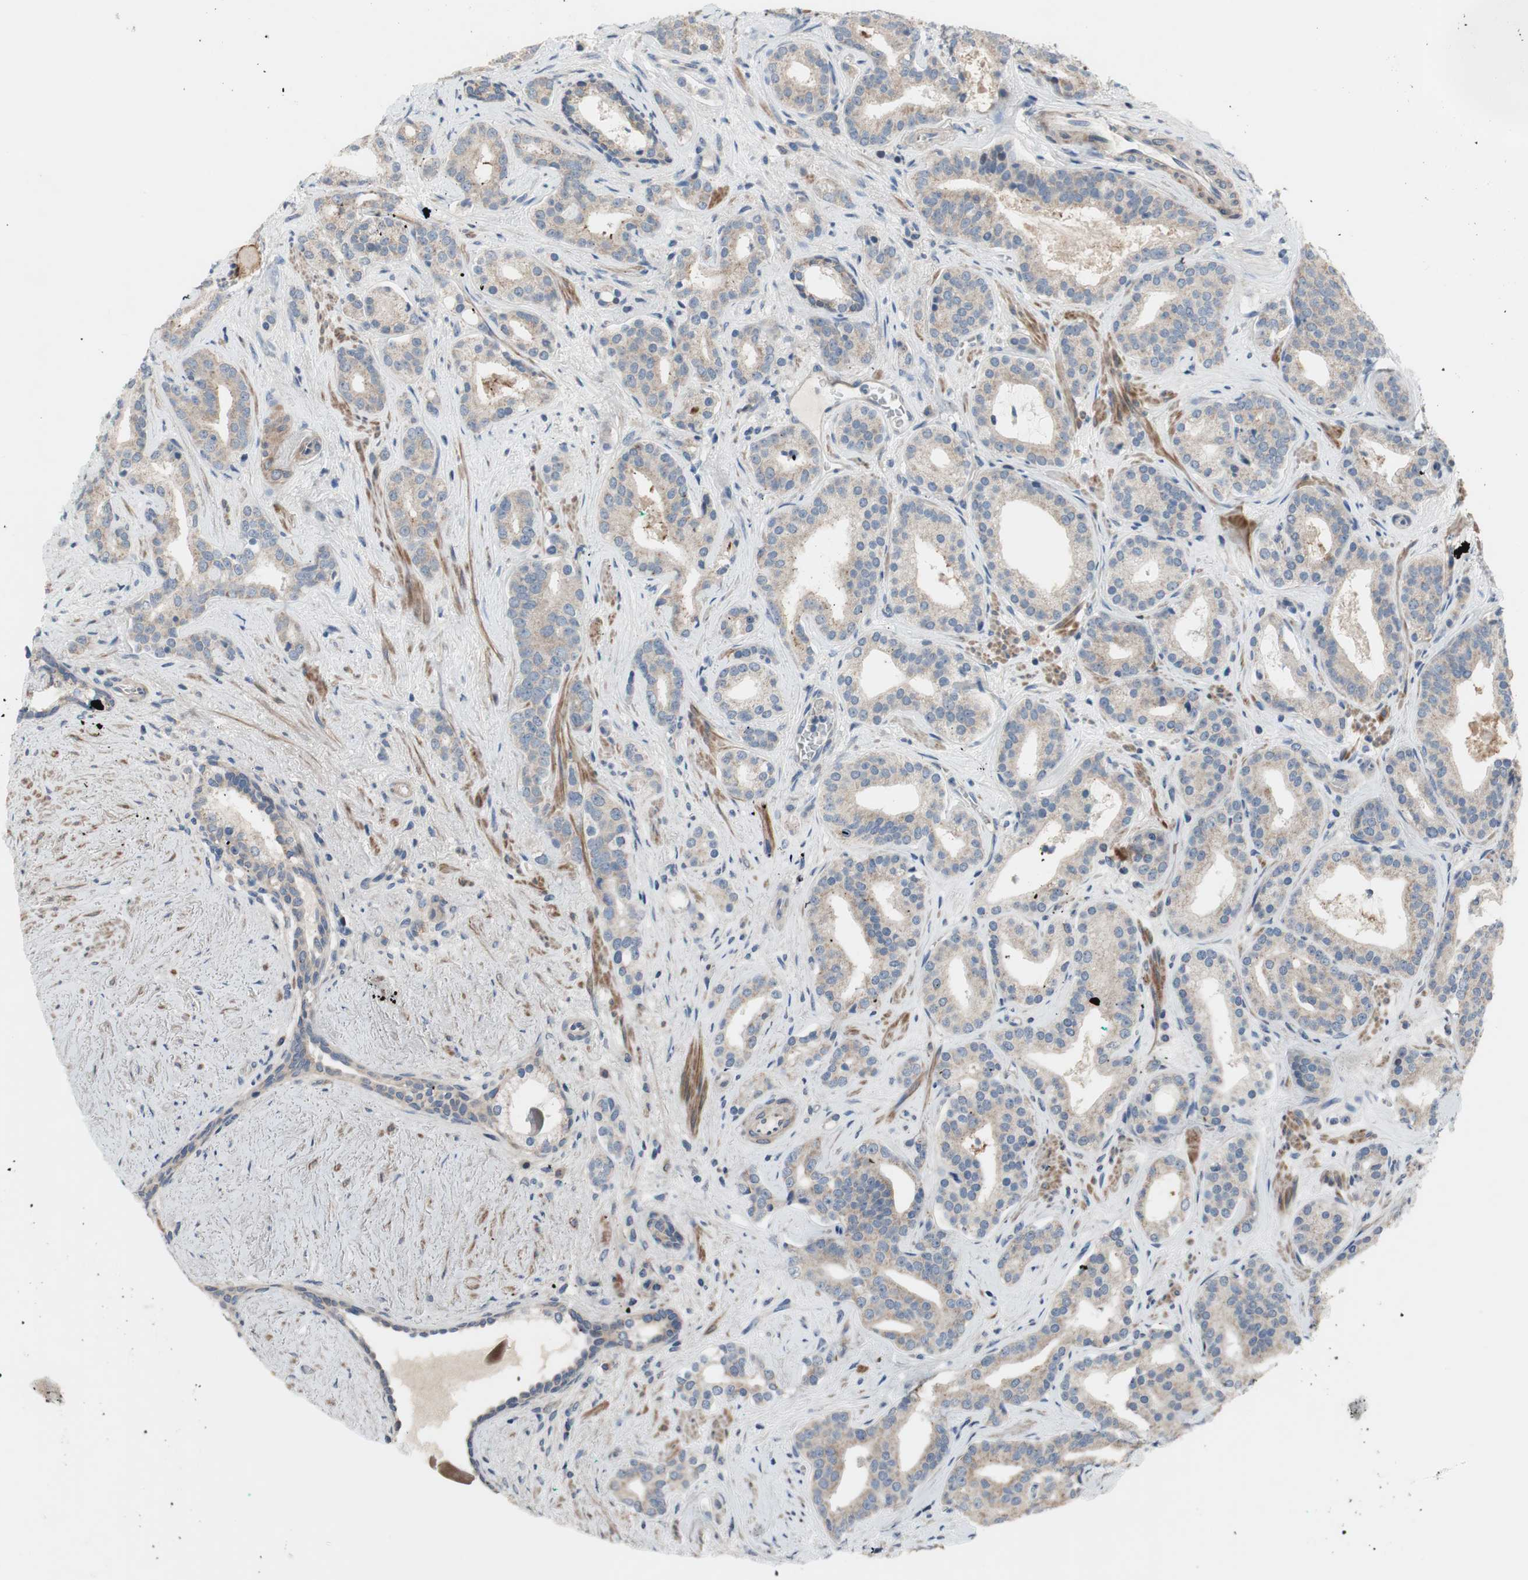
{"staining": {"intensity": "weak", "quantity": ">75%", "location": "cytoplasmic/membranous"}, "tissue": "prostate cancer", "cell_type": "Tumor cells", "image_type": "cancer", "snomed": [{"axis": "morphology", "description": "Adenocarcinoma, Low grade"}, {"axis": "topography", "description": "Prostate"}], "caption": "Protein expression analysis of prostate low-grade adenocarcinoma reveals weak cytoplasmic/membranous positivity in about >75% of tumor cells.", "gene": "TACR3", "patient": {"sex": "male", "age": 63}}